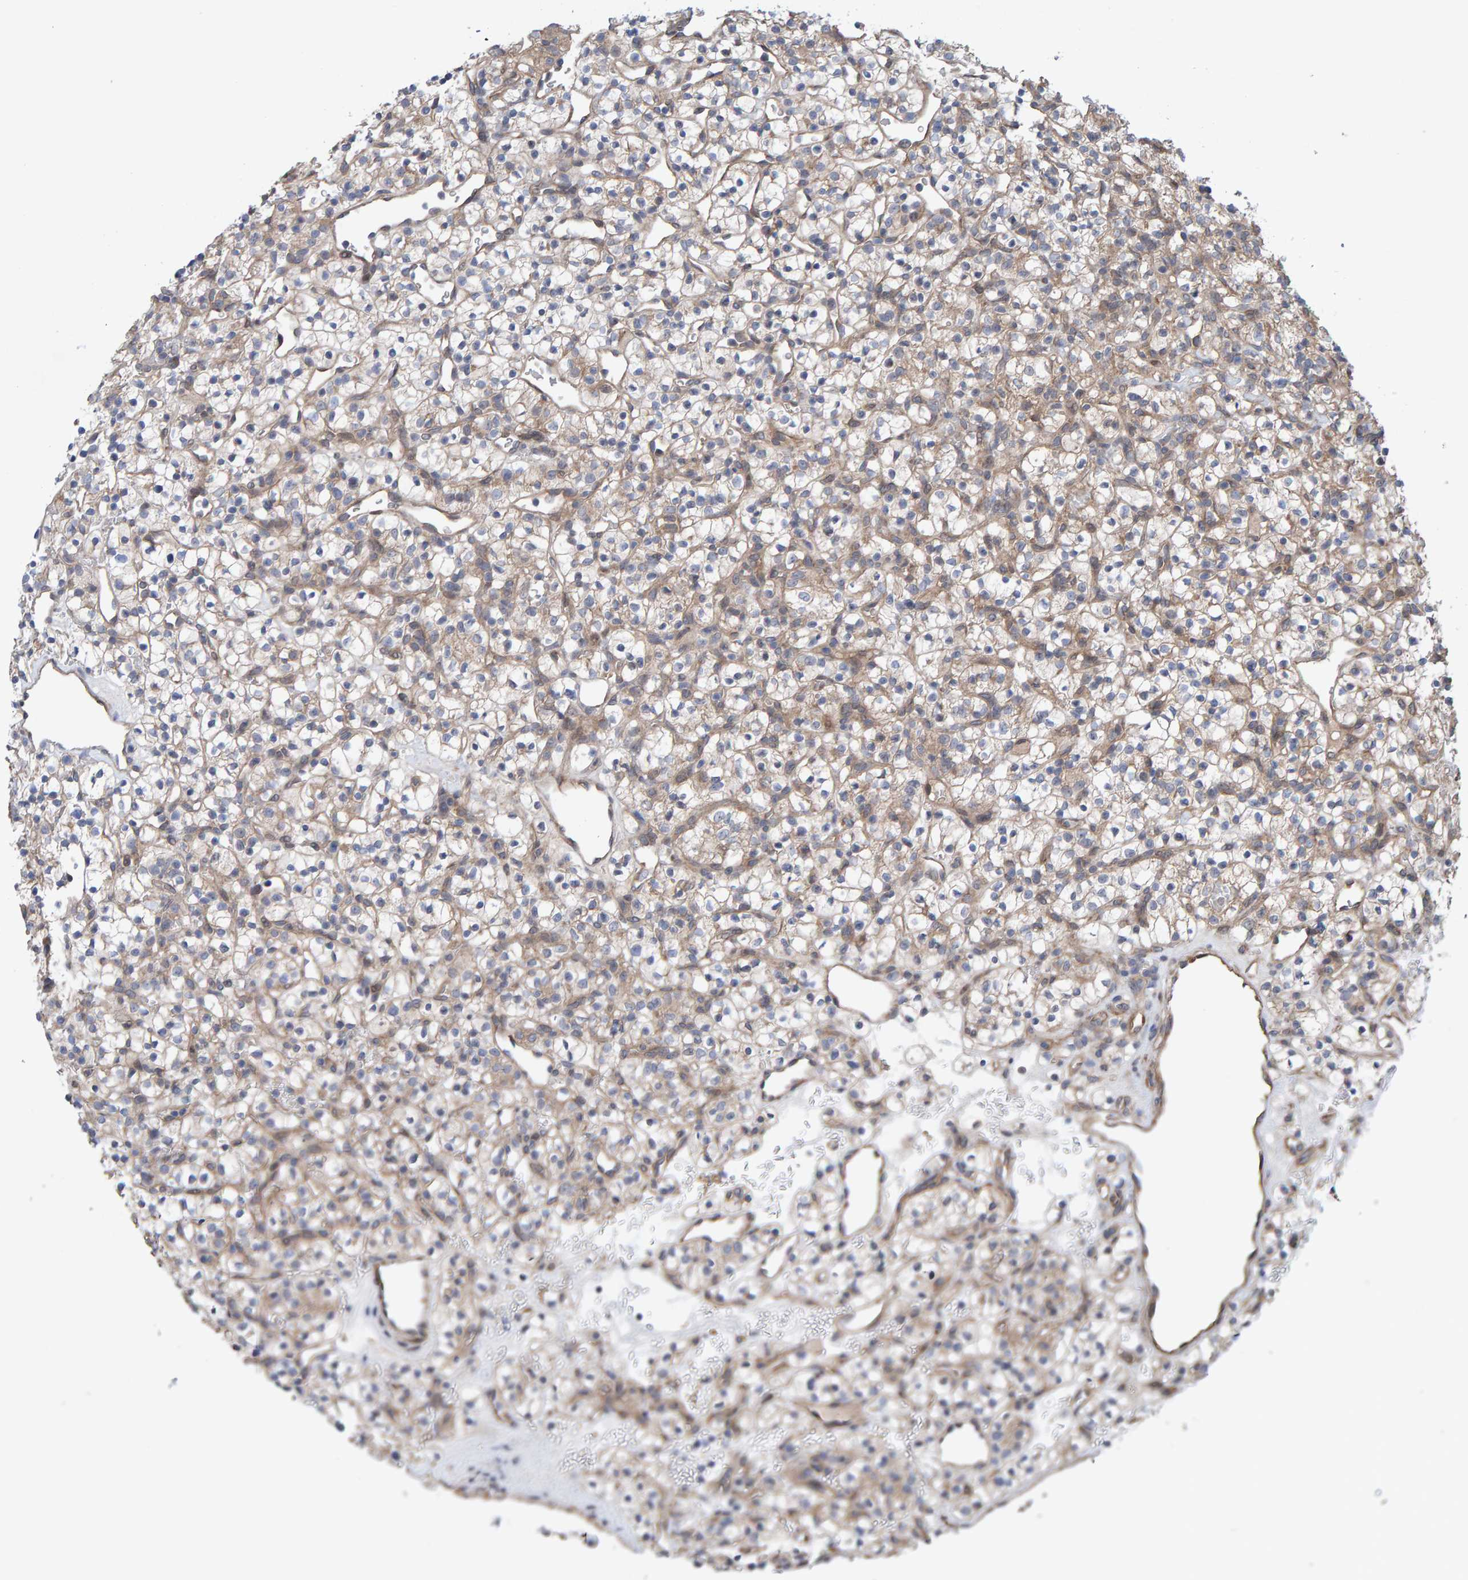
{"staining": {"intensity": "weak", "quantity": ">75%", "location": "cytoplasmic/membranous"}, "tissue": "renal cancer", "cell_type": "Tumor cells", "image_type": "cancer", "snomed": [{"axis": "morphology", "description": "Adenocarcinoma, NOS"}, {"axis": "topography", "description": "Kidney"}], "caption": "Brown immunohistochemical staining in human renal adenocarcinoma exhibits weak cytoplasmic/membranous positivity in approximately >75% of tumor cells.", "gene": "LRSAM1", "patient": {"sex": "female", "age": 57}}